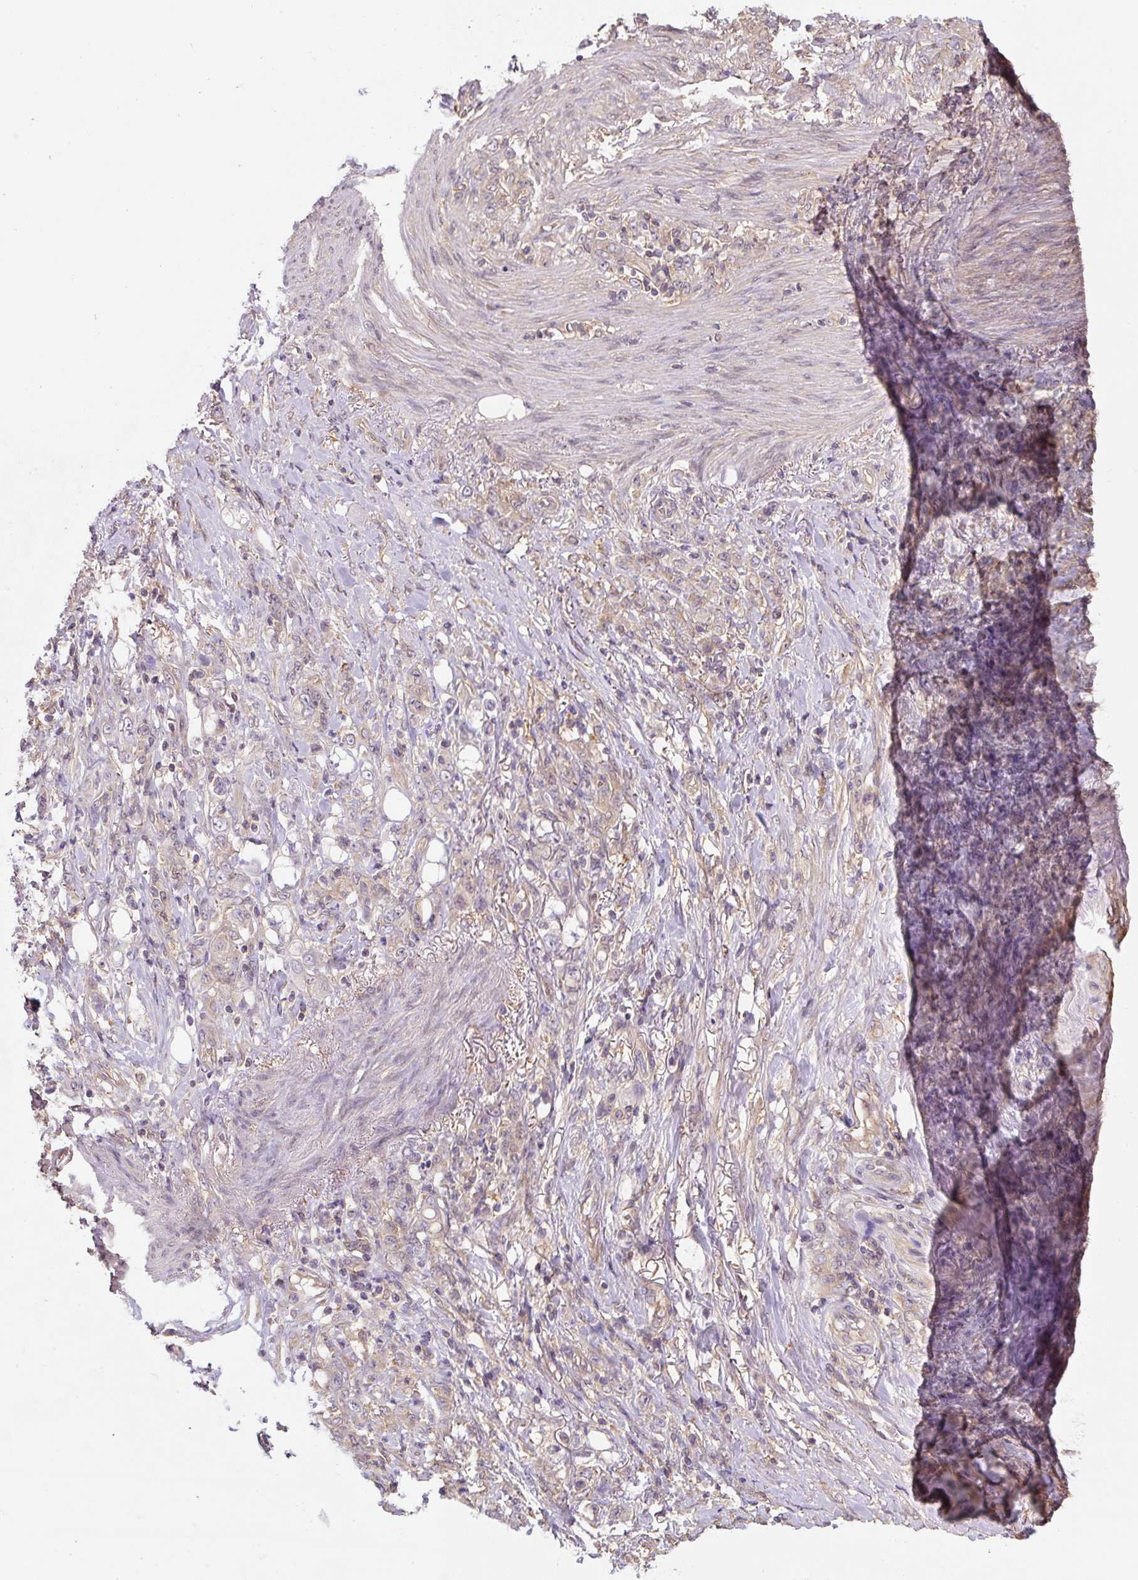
{"staining": {"intensity": "weak", "quantity": "<25%", "location": "cytoplasmic/membranous"}, "tissue": "stomach cancer", "cell_type": "Tumor cells", "image_type": "cancer", "snomed": [{"axis": "morphology", "description": "Adenocarcinoma, NOS"}, {"axis": "topography", "description": "Stomach"}], "caption": "DAB (3,3'-diaminobenzidine) immunohistochemical staining of stomach cancer (adenocarcinoma) demonstrates no significant expression in tumor cells.", "gene": "ST13", "patient": {"sex": "female", "age": 79}}